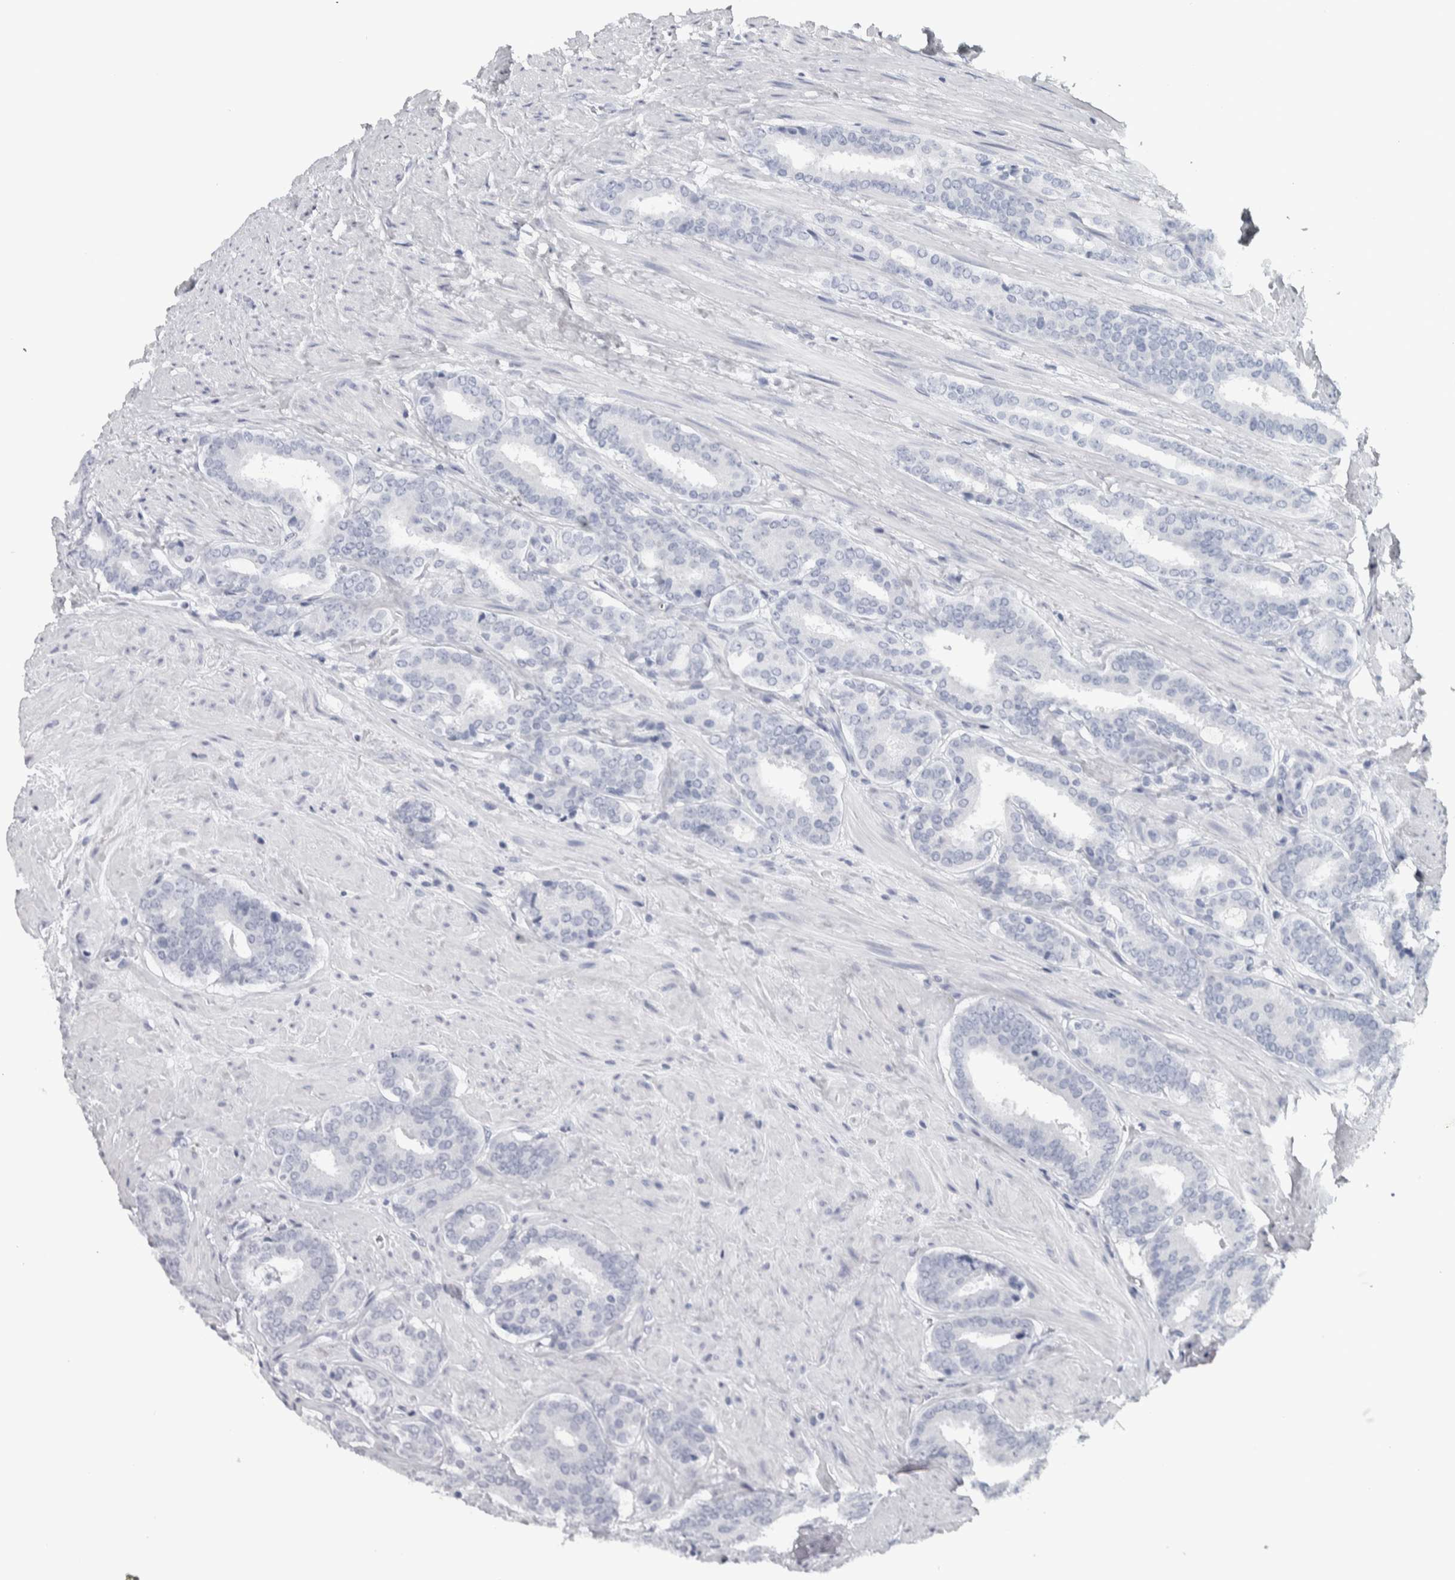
{"staining": {"intensity": "negative", "quantity": "none", "location": "none"}, "tissue": "prostate cancer", "cell_type": "Tumor cells", "image_type": "cancer", "snomed": [{"axis": "morphology", "description": "Adenocarcinoma, Low grade"}, {"axis": "topography", "description": "Prostate"}], "caption": "Immunohistochemical staining of prostate cancer reveals no significant expression in tumor cells.", "gene": "NECAB1", "patient": {"sex": "male", "age": 69}}